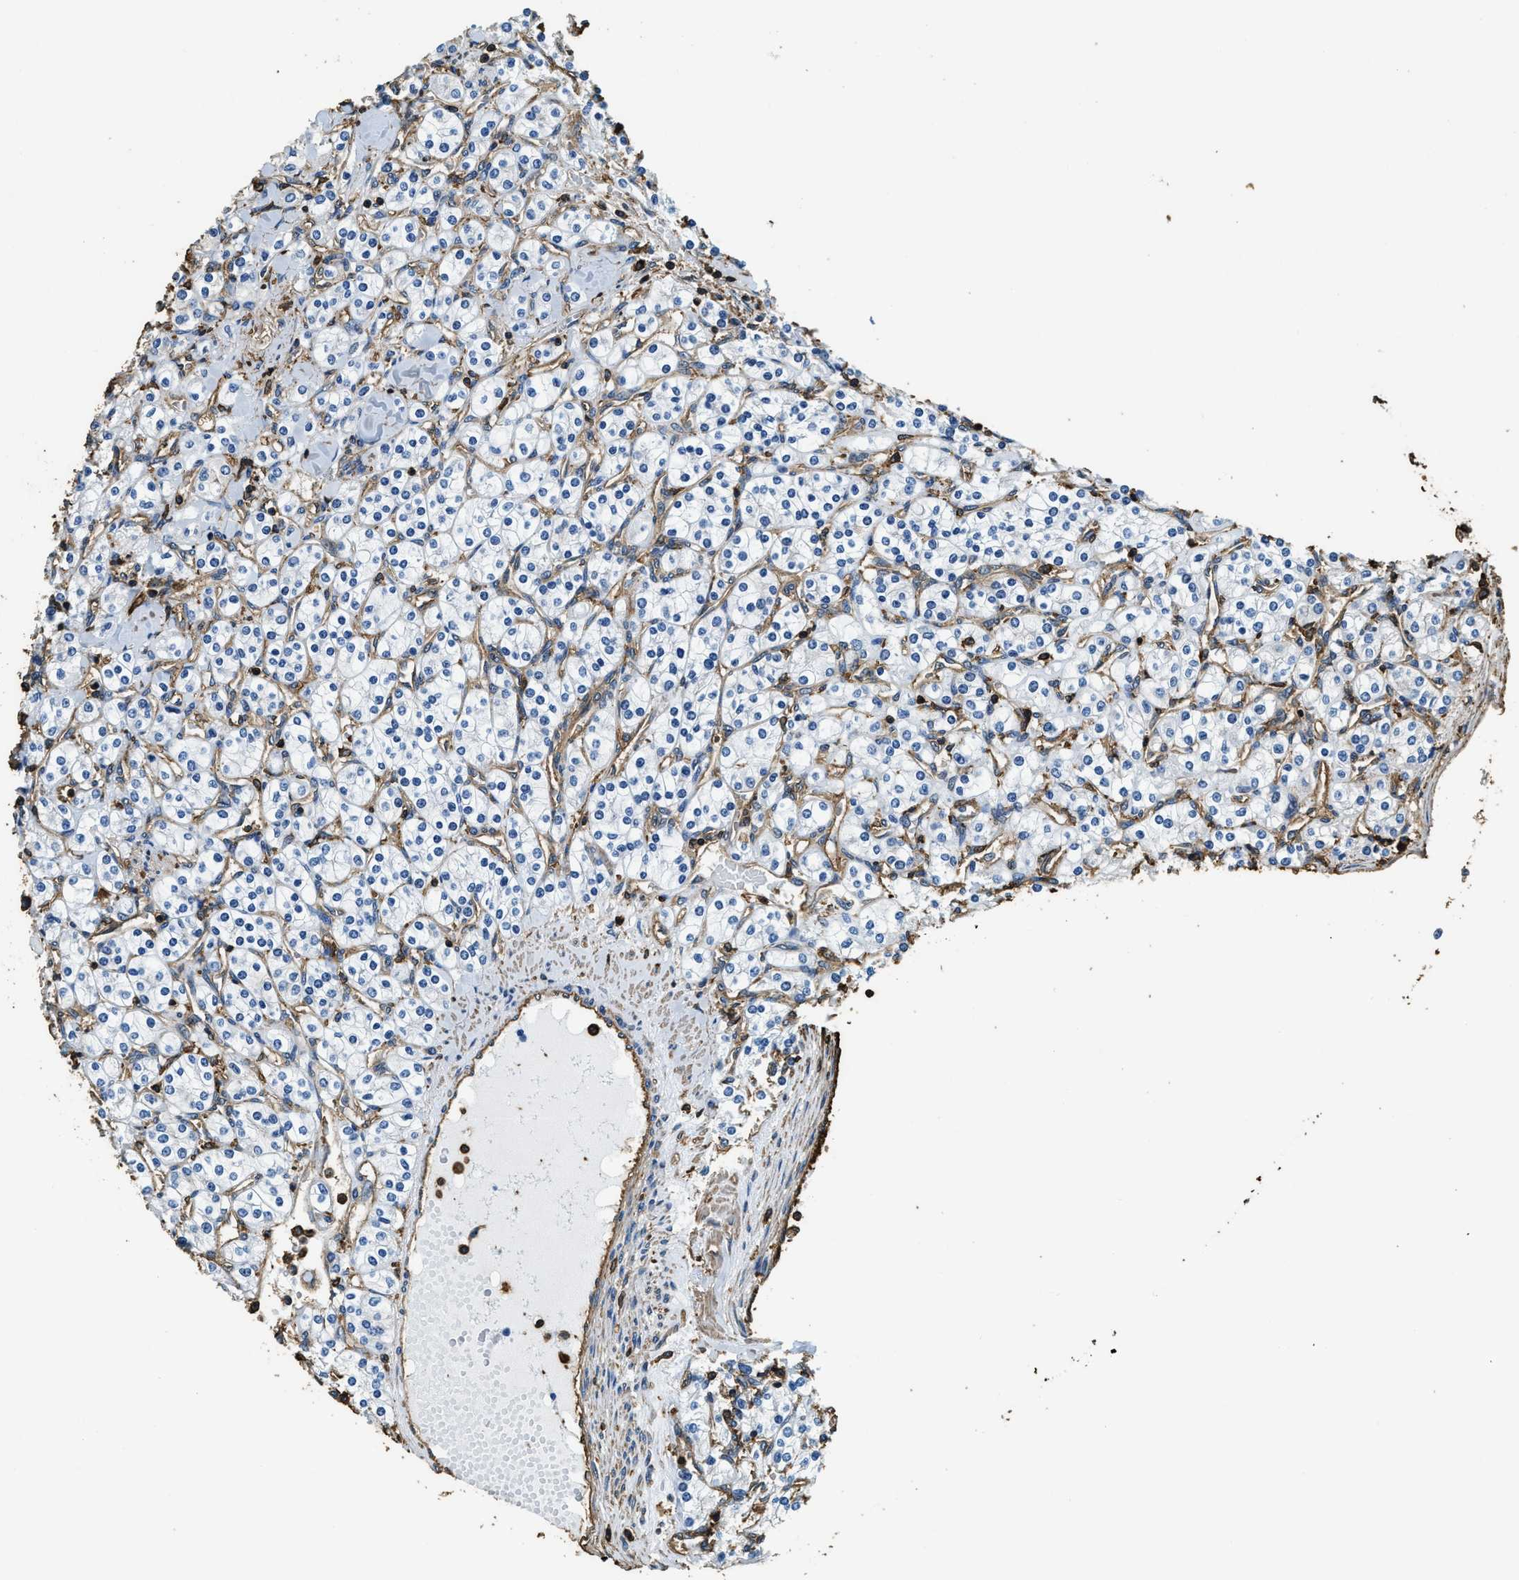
{"staining": {"intensity": "negative", "quantity": "none", "location": "none"}, "tissue": "renal cancer", "cell_type": "Tumor cells", "image_type": "cancer", "snomed": [{"axis": "morphology", "description": "Adenocarcinoma, NOS"}, {"axis": "topography", "description": "Kidney"}], "caption": "Renal adenocarcinoma stained for a protein using IHC shows no expression tumor cells.", "gene": "ACCS", "patient": {"sex": "male", "age": 77}}